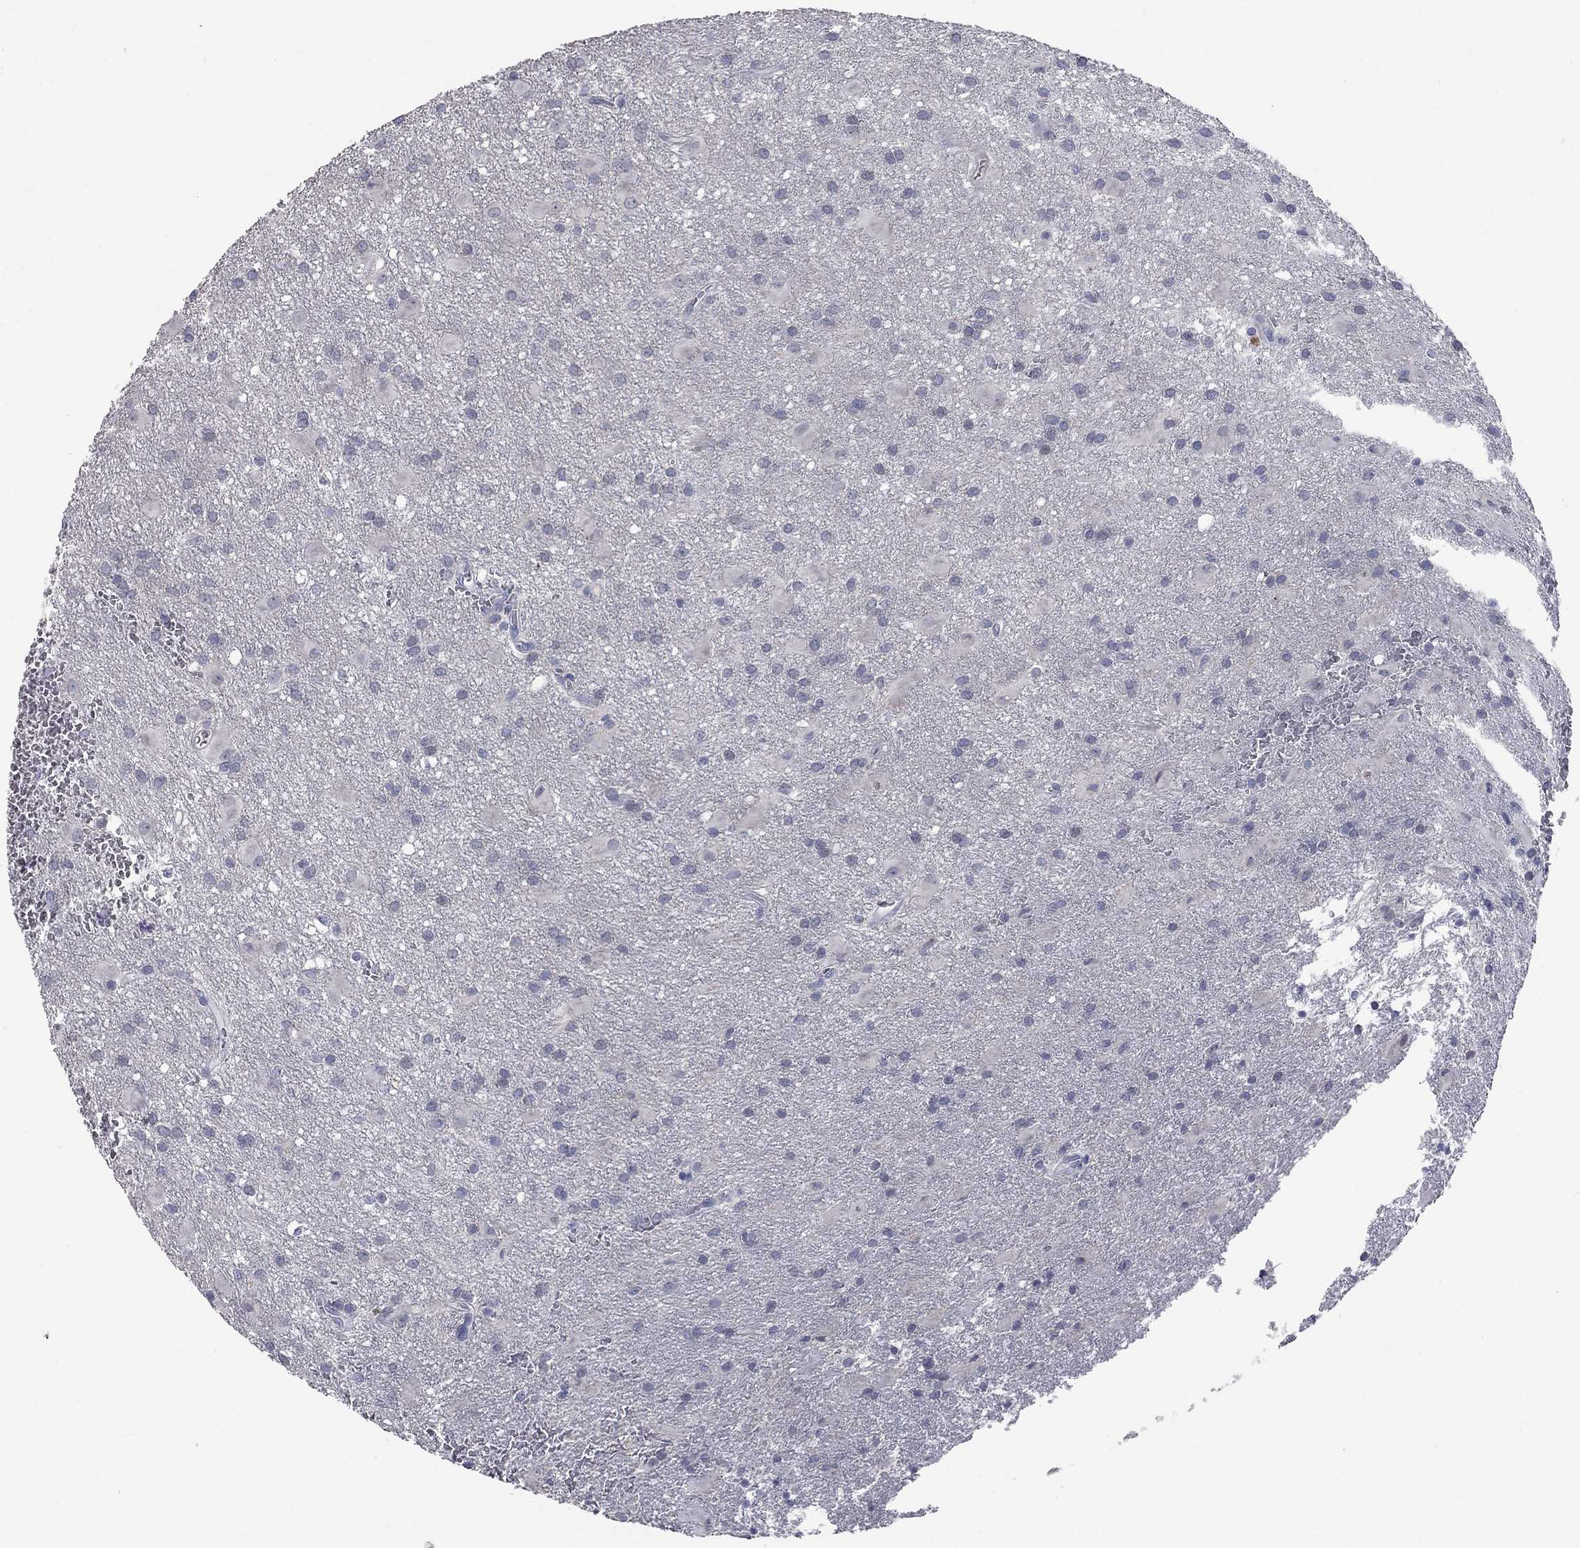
{"staining": {"intensity": "negative", "quantity": "none", "location": "none"}, "tissue": "glioma", "cell_type": "Tumor cells", "image_type": "cancer", "snomed": [{"axis": "morphology", "description": "Glioma, malignant, Low grade"}, {"axis": "topography", "description": "Brain"}], "caption": "Photomicrograph shows no protein expression in tumor cells of malignant glioma (low-grade) tissue.", "gene": "CACNA1A", "patient": {"sex": "male", "age": 58}}